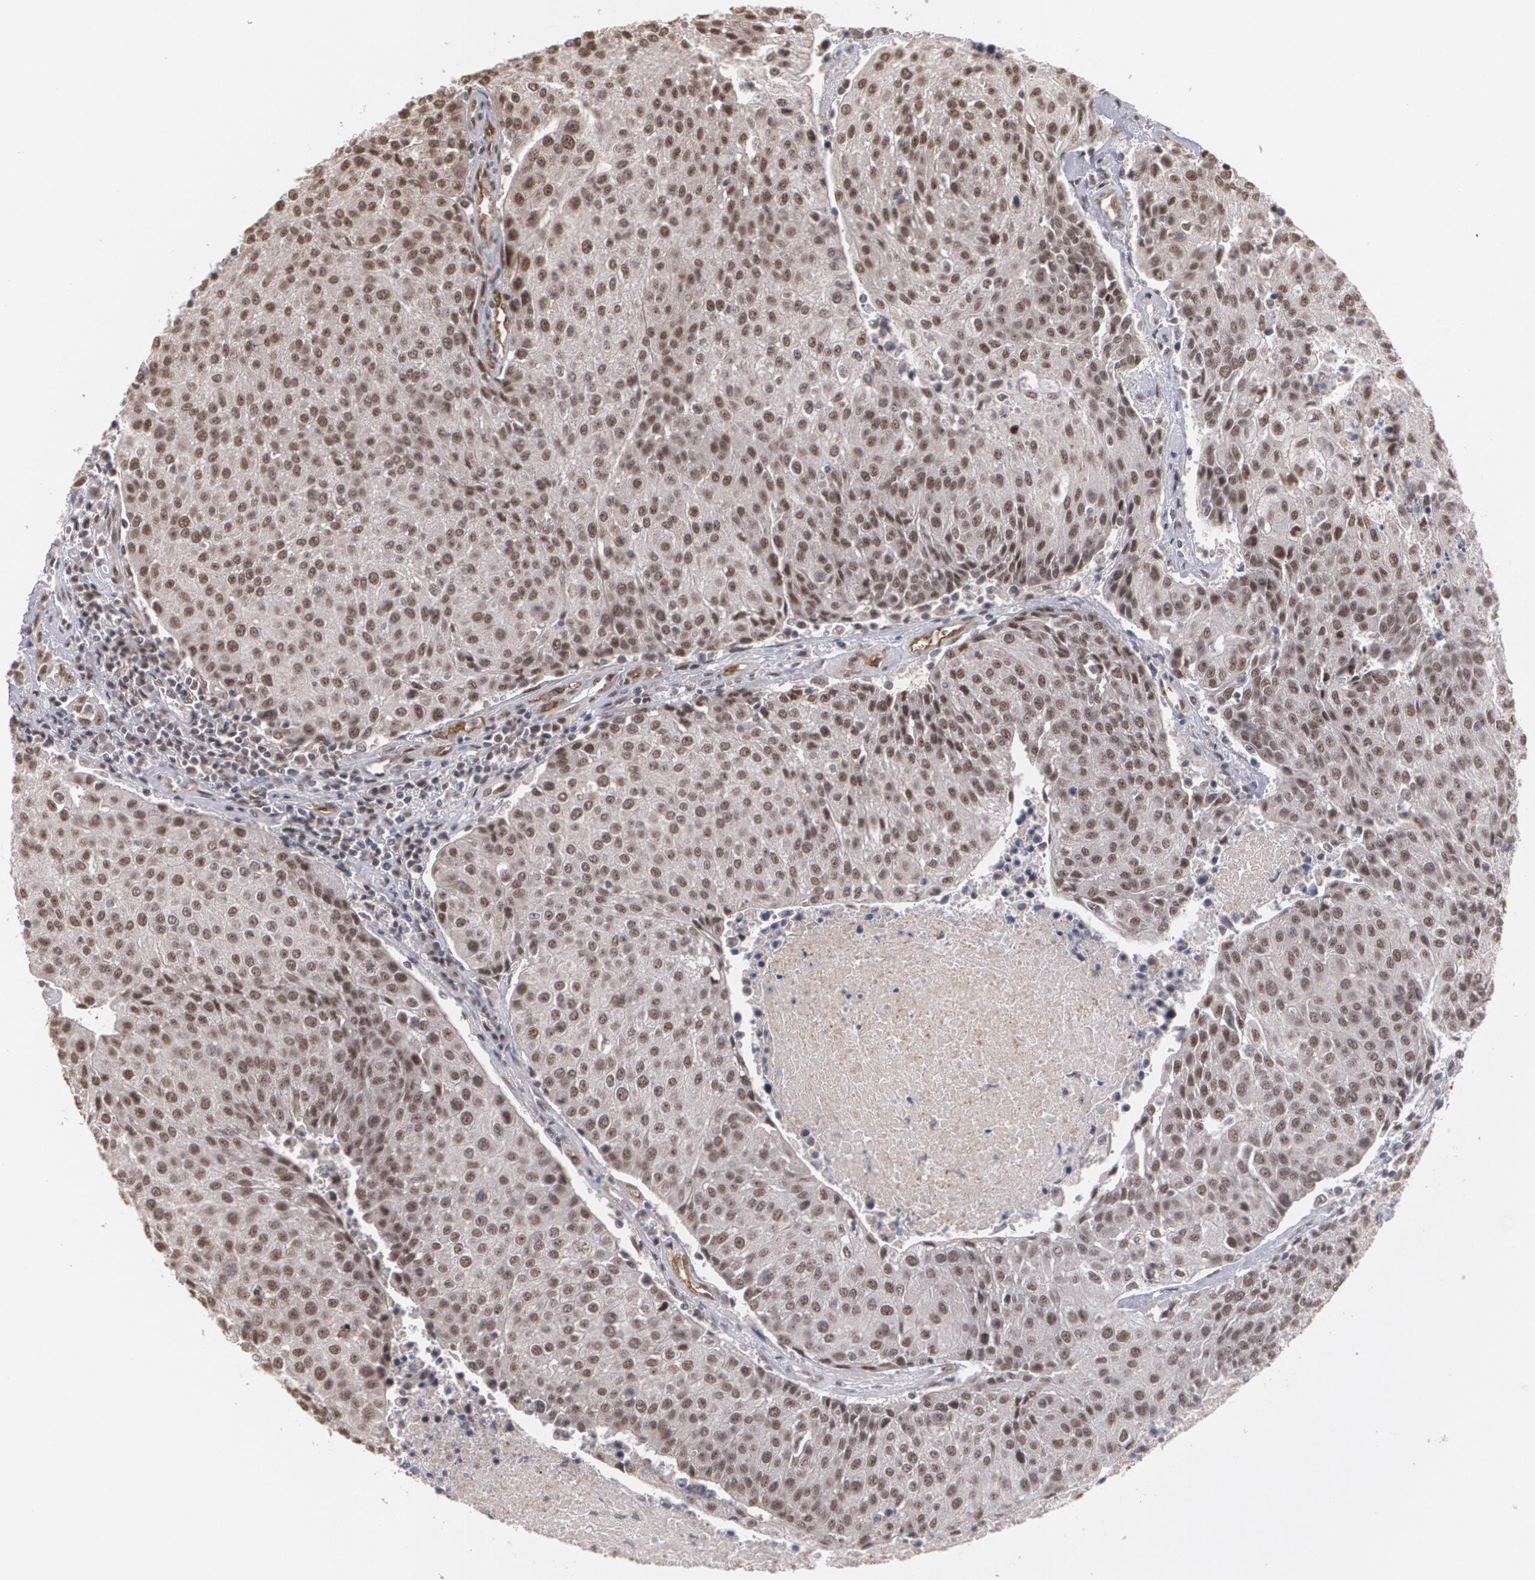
{"staining": {"intensity": "moderate", "quantity": ">75%", "location": "cytoplasmic/membranous,nuclear"}, "tissue": "urothelial cancer", "cell_type": "Tumor cells", "image_type": "cancer", "snomed": [{"axis": "morphology", "description": "Urothelial carcinoma, High grade"}, {"axis": "topography", "description": "Urinary bladder"}], "caption": "Brown immunohistochemical staining in urothelial carcinoma (high-grade) displays moderate cytoplasmic/membranous and nuclear staining in about >75% of tumor cells.", "gene": "ZNF75A", "patient": {"sex": "female", "age": 85}}